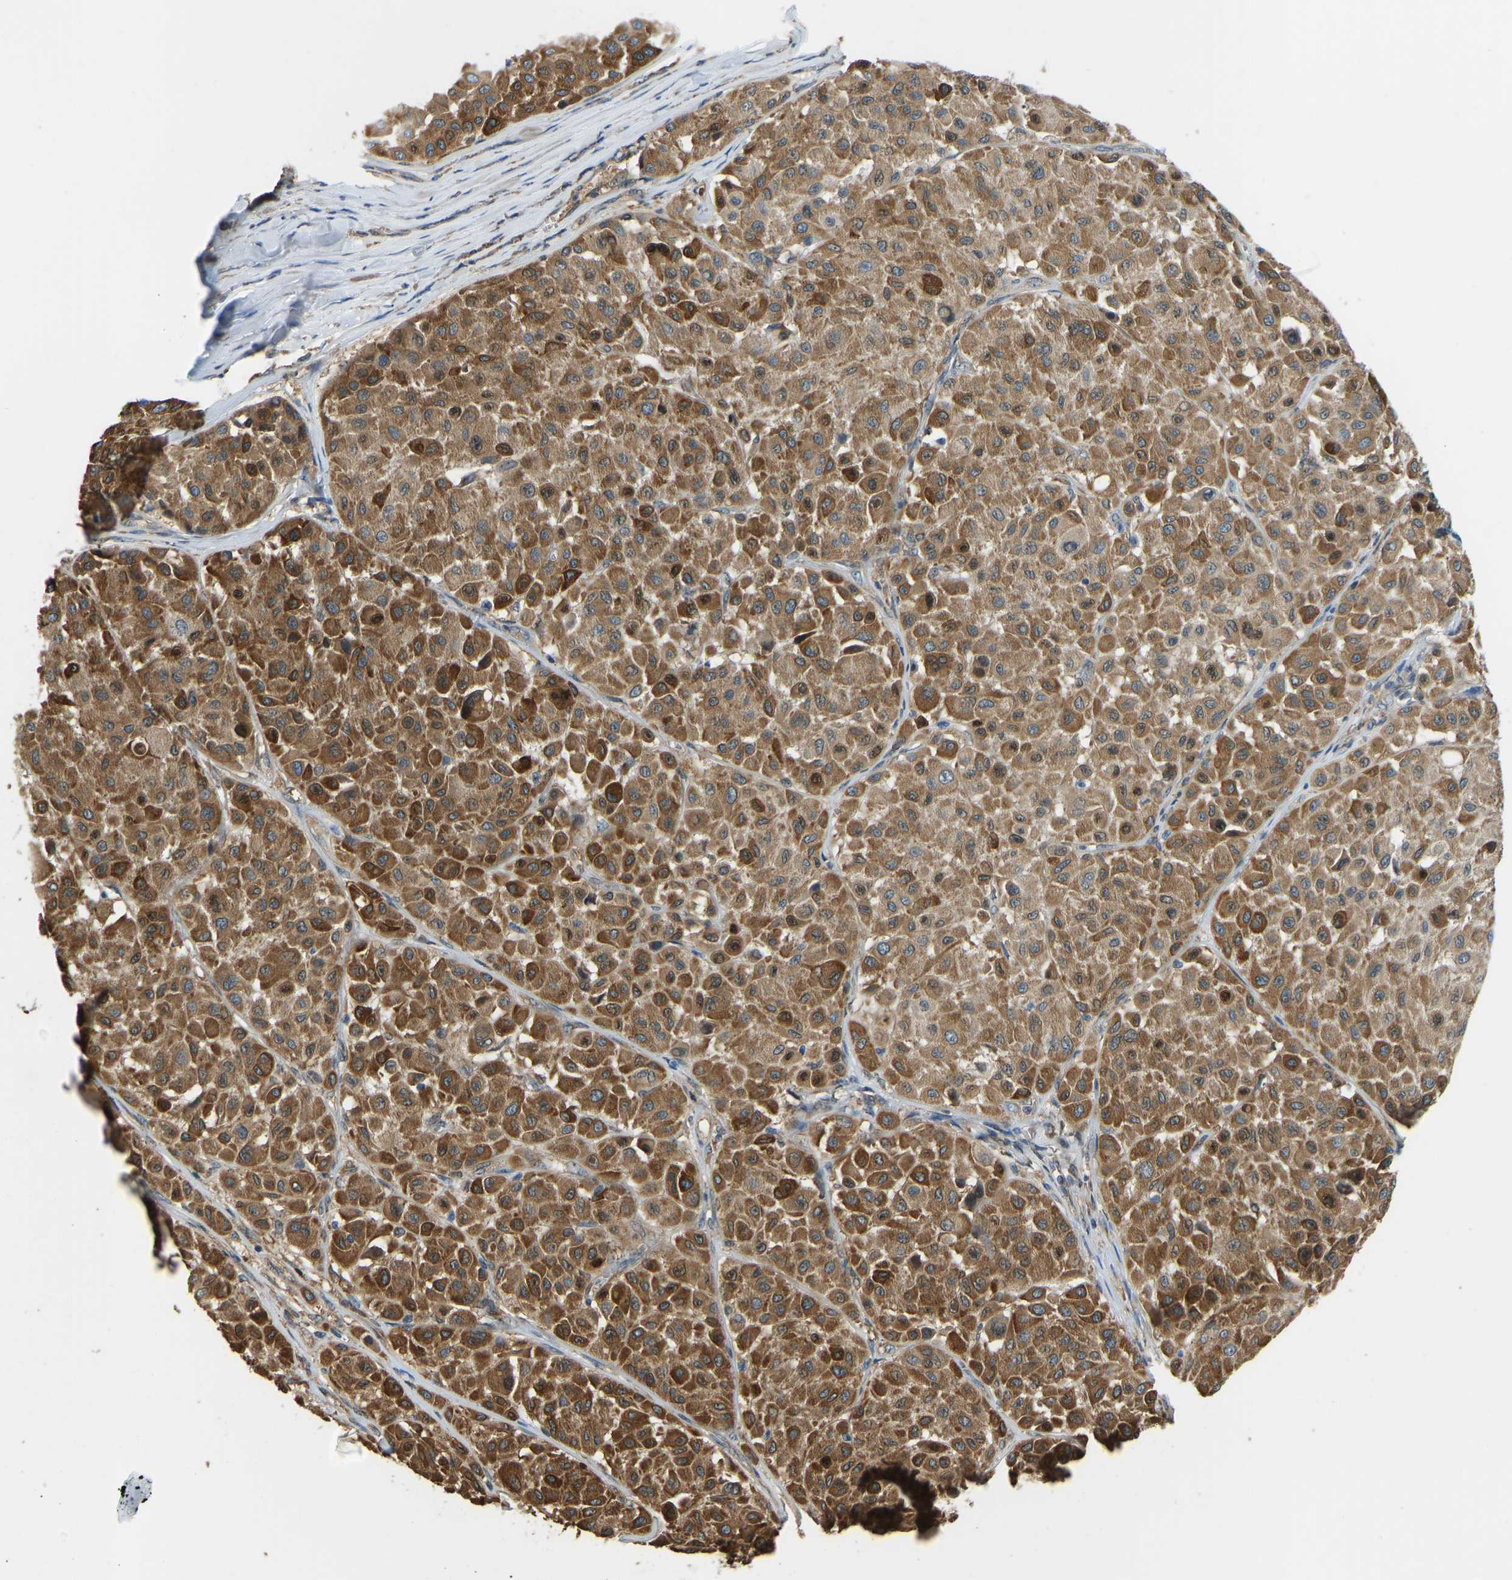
{"staining": {"intensity": "strong", "quantity": ">75%", "location": "cytoplasmic/membranous"}, "tissue": "melanoma", "cell_type": "Tumor cells", "image_type": "cancer", "snomed": [{"axis": "morphology", "description": "Malignant melanoma, Metastatic site"}, {"axis": "topography", "description": "Soft tissue"}], "caption": "This micrograph displays immunohistochemistry (IHC) staining of melanoma, with high strong cytoplasmic/membranous staining in about >75% of tumor cells.", "gene": "OS9", "patient": {"sex": "male", "age": 41}}